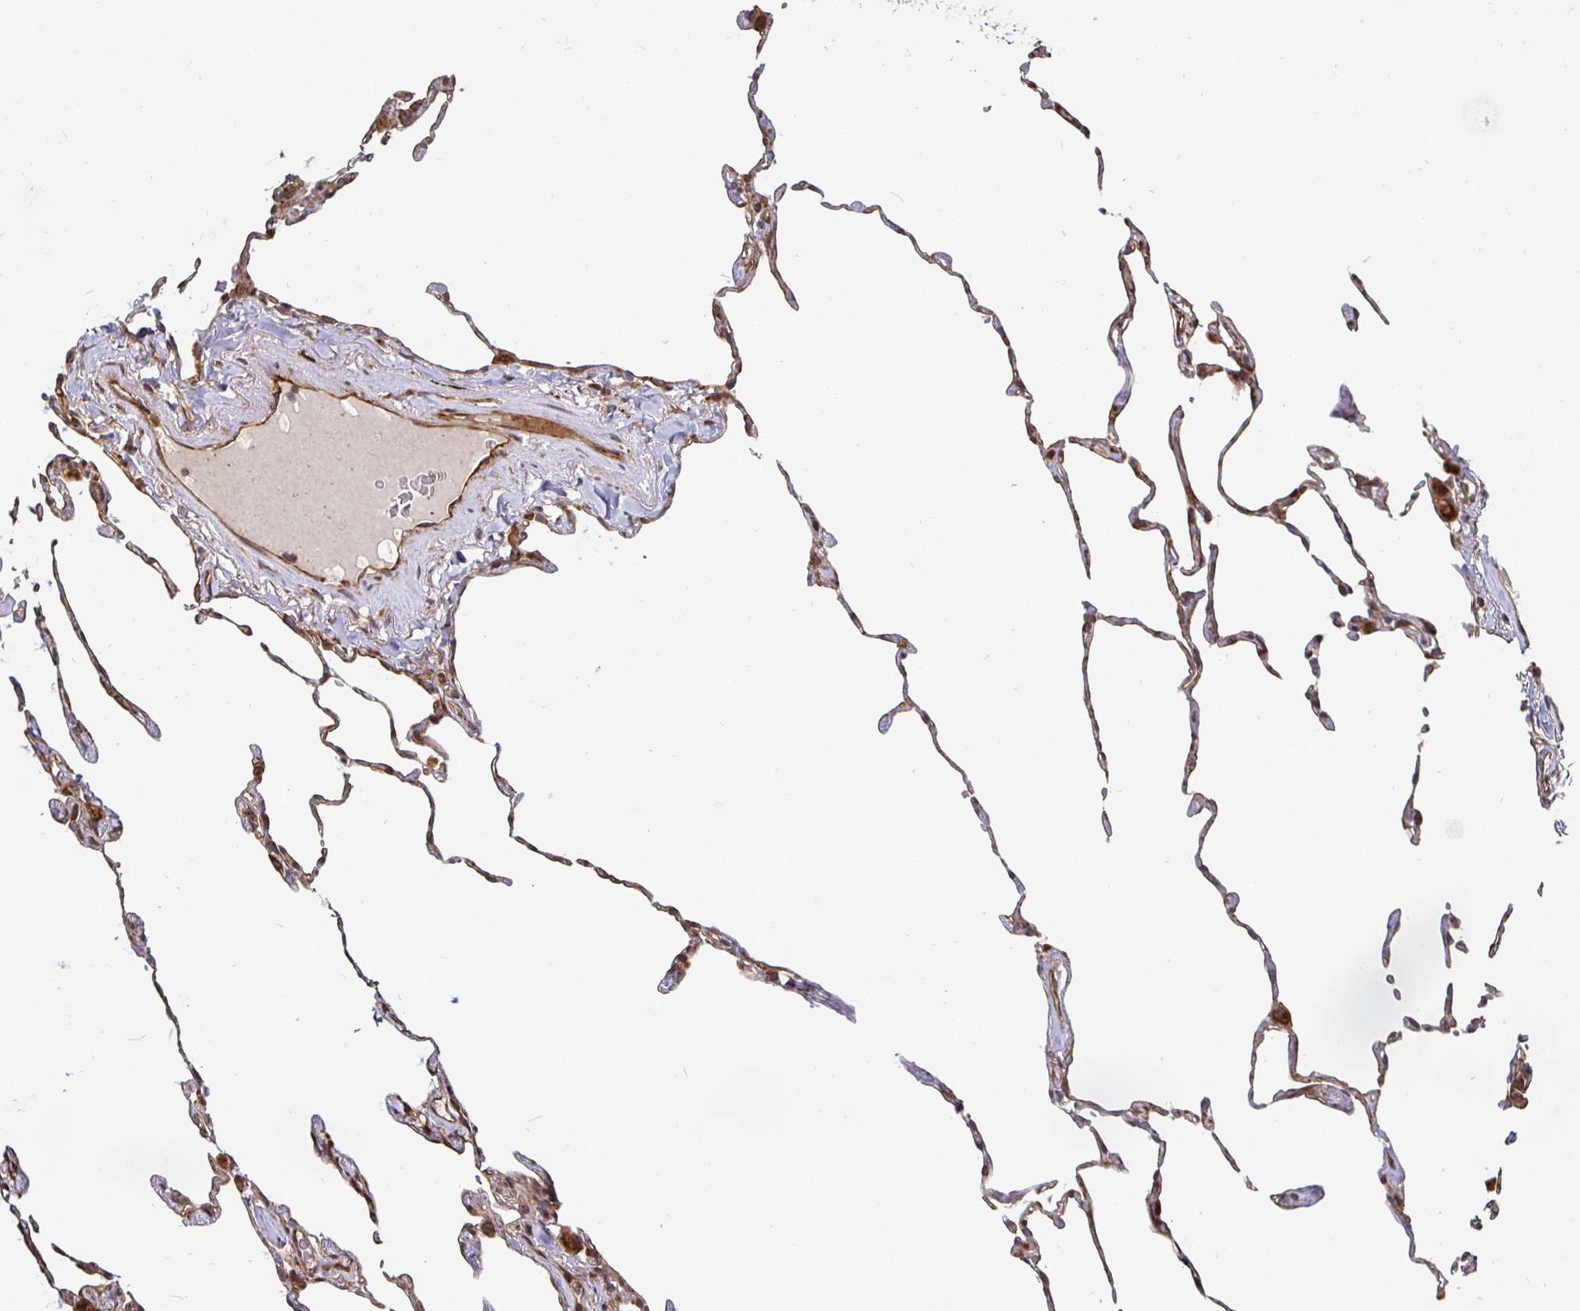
{"staining": {"intensity": "strong", "quantity": "25%-75%", "location": "cytoplasmic/membranous"}, "tissue": "lung", "cell_type": "Alveolar cells", "image_type": "normal", "snomed": [{"axis": "morphology", "description": "Normal tissue, NOS"}, {"axis": "topography", "description": "Lung"}], "caption": "Brown immunohistochemical staining in benign human lung demonstrates strong cytoplasmic/membranous staining in about 25%-75% of alveolar cells. The staining was performed using DAB, with brown indicating positive protein expression. Nuclei are stained blue with hematoxylin.", "gene": "TBKBP1", "patient": {"sex": "female", "age": 57}}